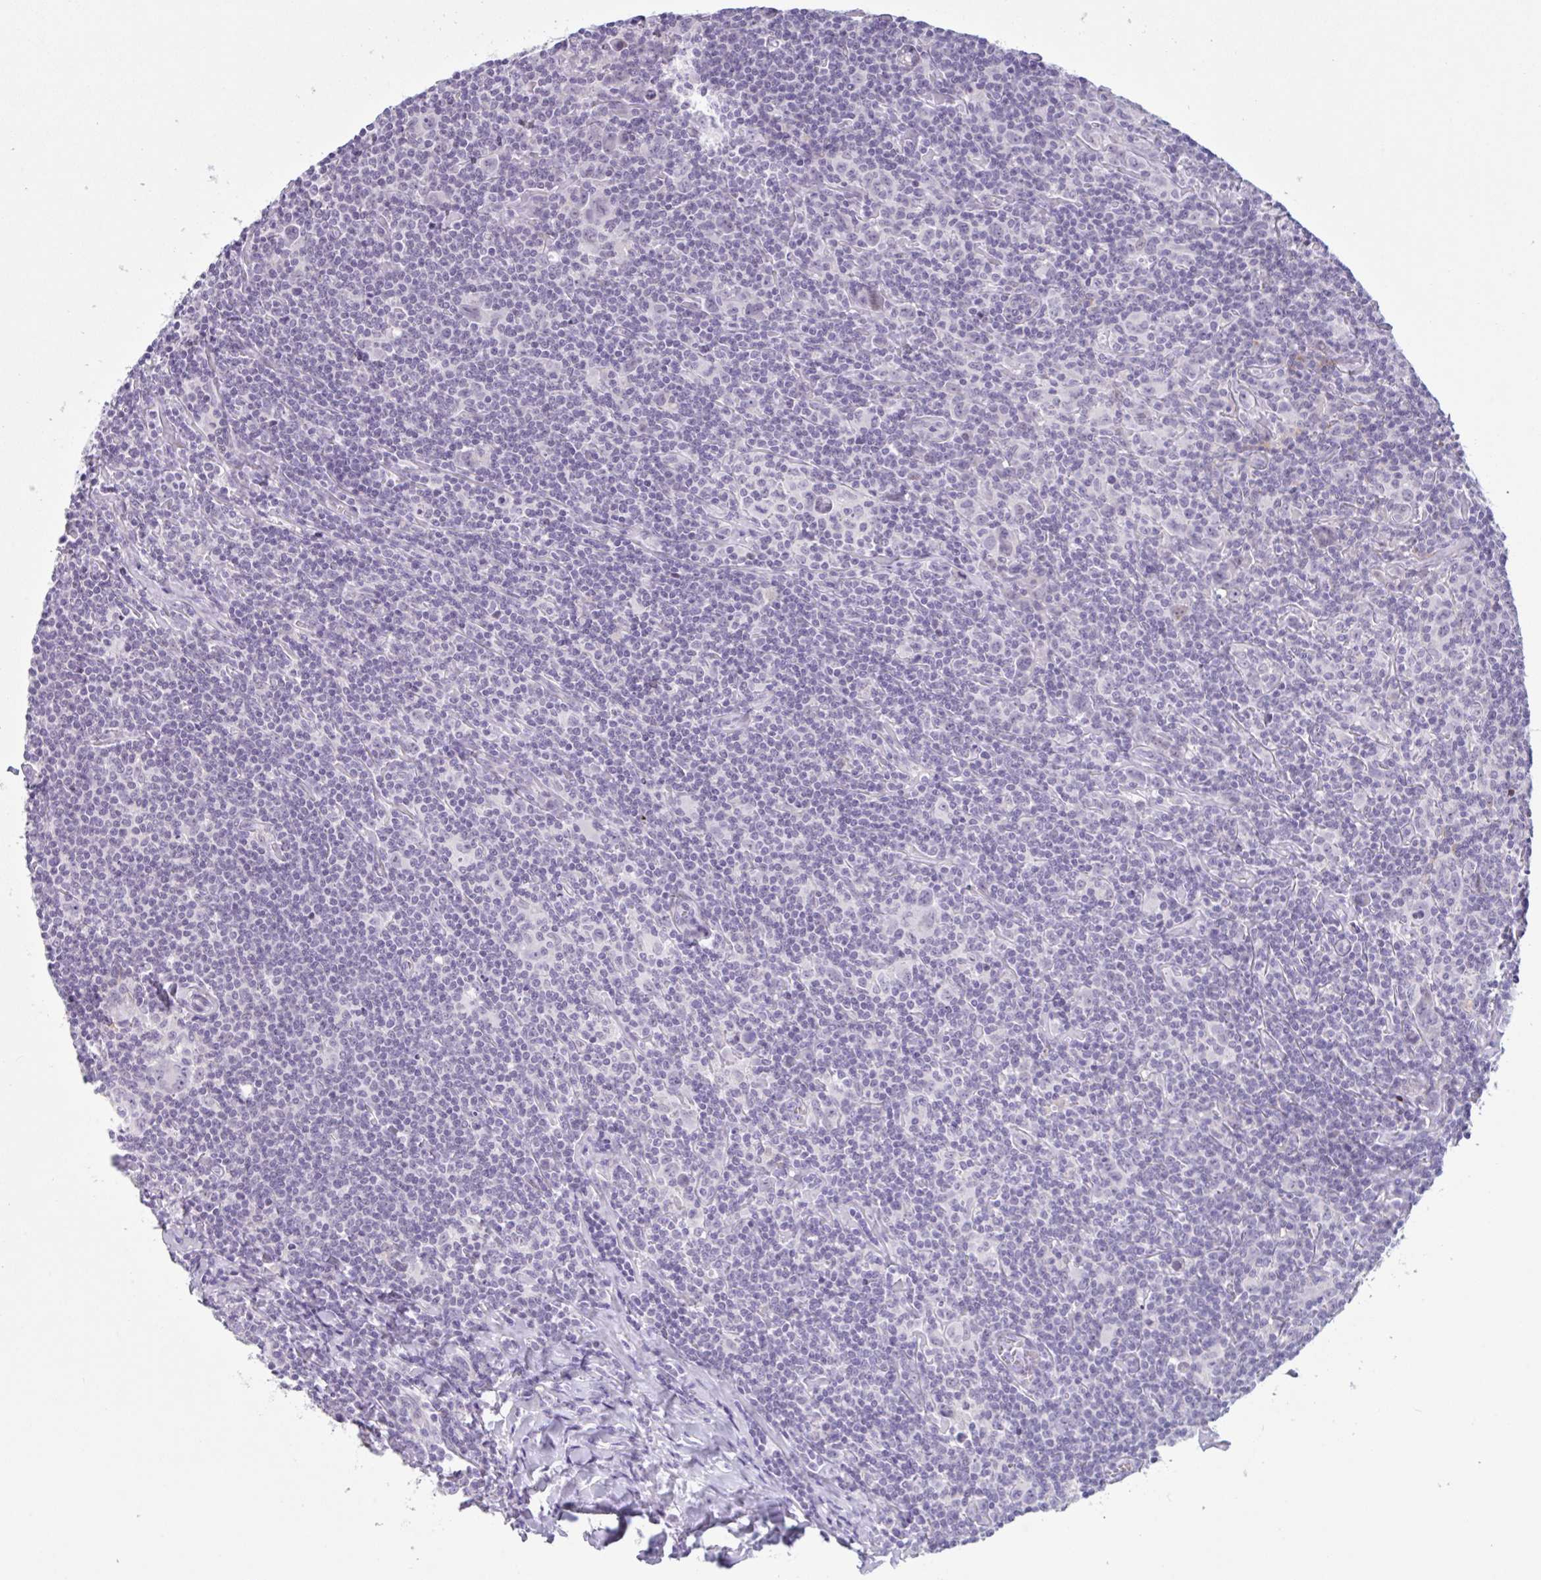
{"staining": {"intensity": "negative", "quantity": "none", "location": "none"}, "tissue": "lymphoma", "cell_type": "Tumor cells", "image_type": "cancer", "snomed": [{"axis": "morphology", "description": "Hodgkin's disease, NOS"}, {"axis": "topography", "description": "Lymph node"}], "caption": "Immunohistochemical staining of human lymphoma shows no significant positivity in tumor cells.", "gene": "CTSE", "patient": {"sex": "female", "age": 18}}